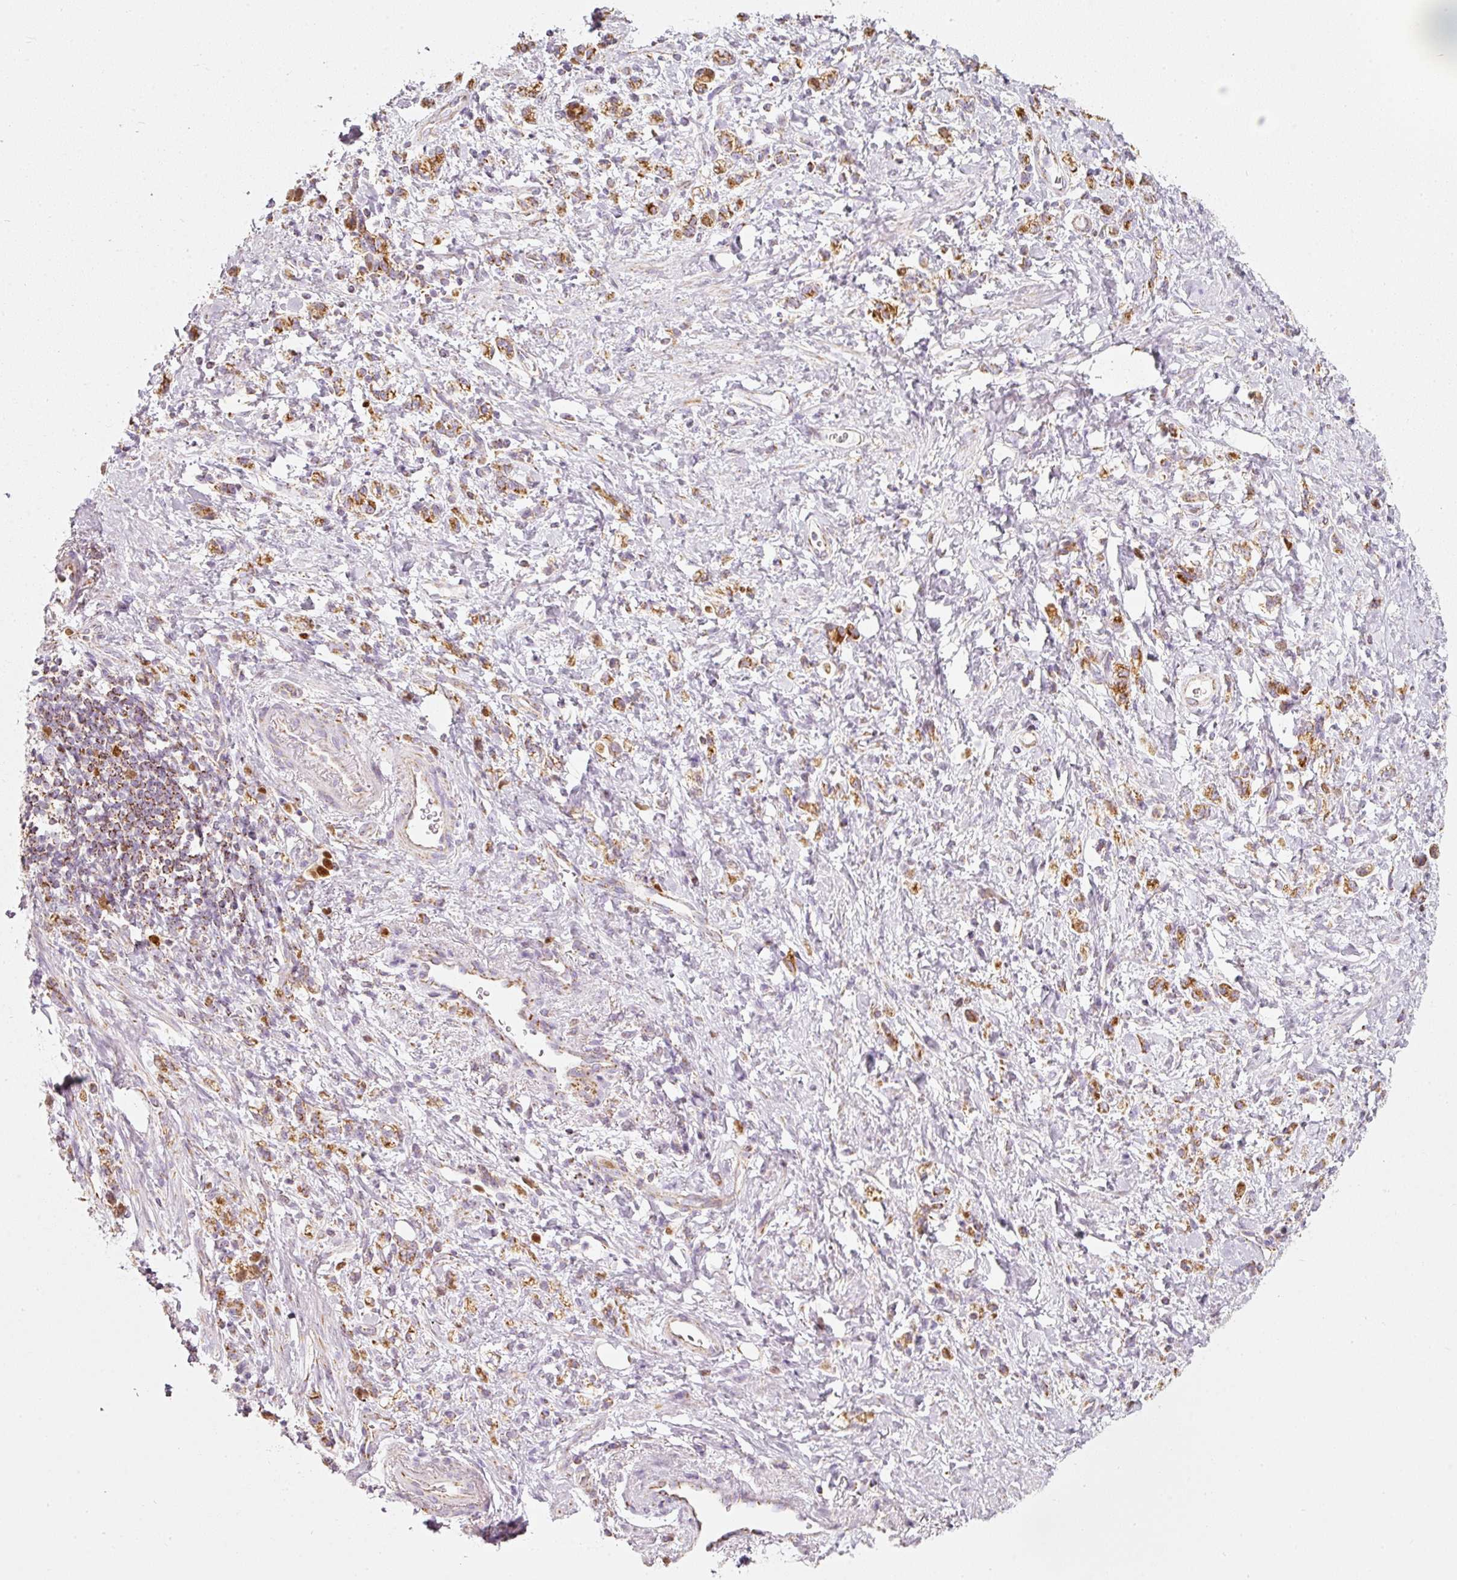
{"staining": {"intensity": "moderate", "quantity": "25%-75%", "location": "cytoplasmic/membranous,nuclear"}, "tissue": "stomach cancer", "cell_type": "Tumor cells", "image_type": "cancer", "snomed": [{"axis": "morphology", "description": "Adenocarcinoma, NOS"}, {"axis": "topography", "description": "Stomach"}], "caption": "This image reveals stomach cancer (adenocarcinoma) stained with IHC to label a protein in brown. The cytoplasmic/membranous and nuclear of tumor cells show moderate positivity for the protein. Nuclei are counter-stained blue.", "gene": "DUT", "patient": {"sex": "male", "age": 77}}